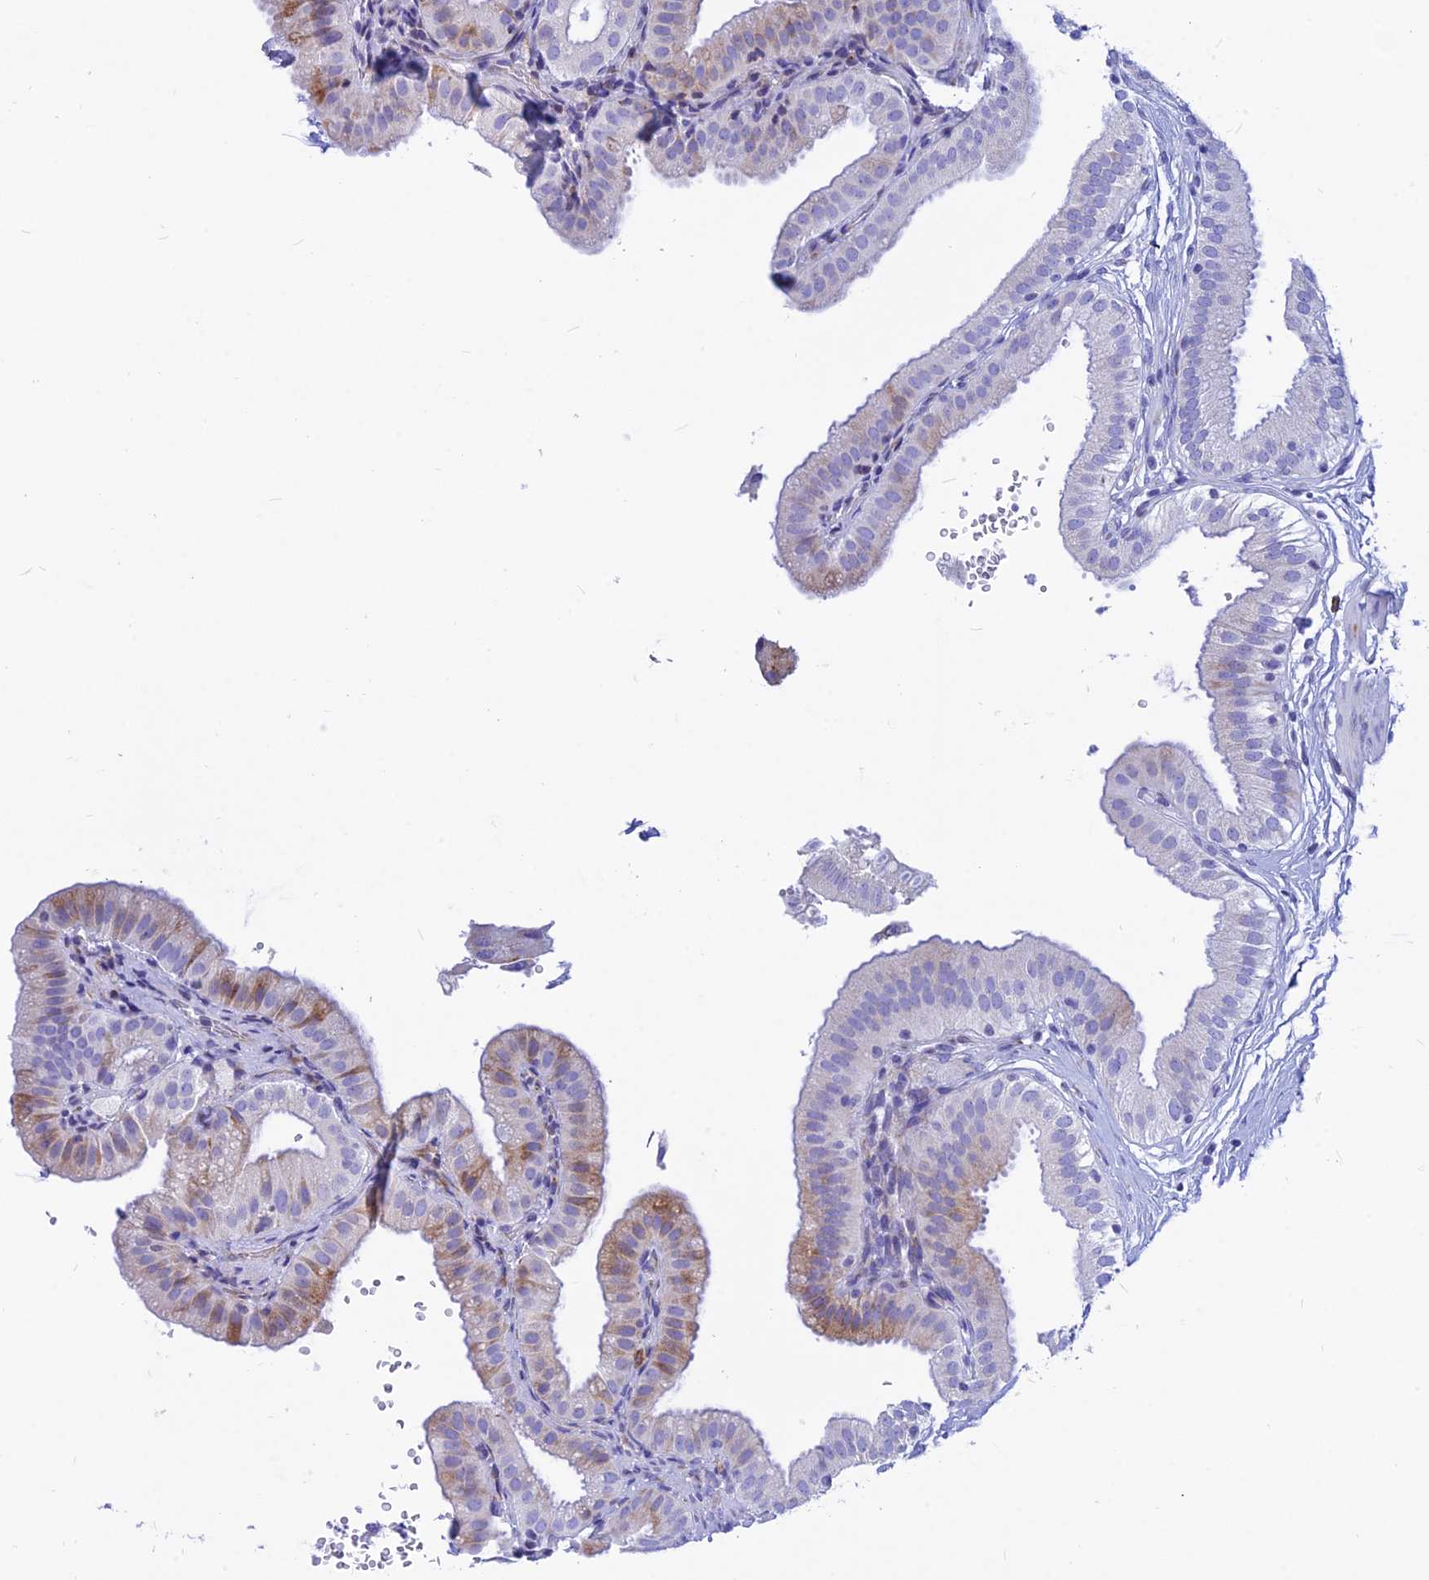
{"staining": {"intensity": "moderate", "quantity": "<25%", "location": "cytoplasmic/membranous"}, "tissue": "gallbladder", "cell_type": "Glandular cells", "image_type": "normal", "snomed": [{"axis": "morphology", "description": "Normal tissue, NOS"}, {"axis": "topography", "description": "Gallbladder"}], "caption": "Immunohistochemistry (IHC) micrograph of unremarkable human gallbladder stained for a protein (brown), which demonstrates low levels of moderate cytoplasmic/membranous staining in approximately <25% of glandular cells.", "gene": "CNOT6", "patient": {"sex": "female", "age": 61}}